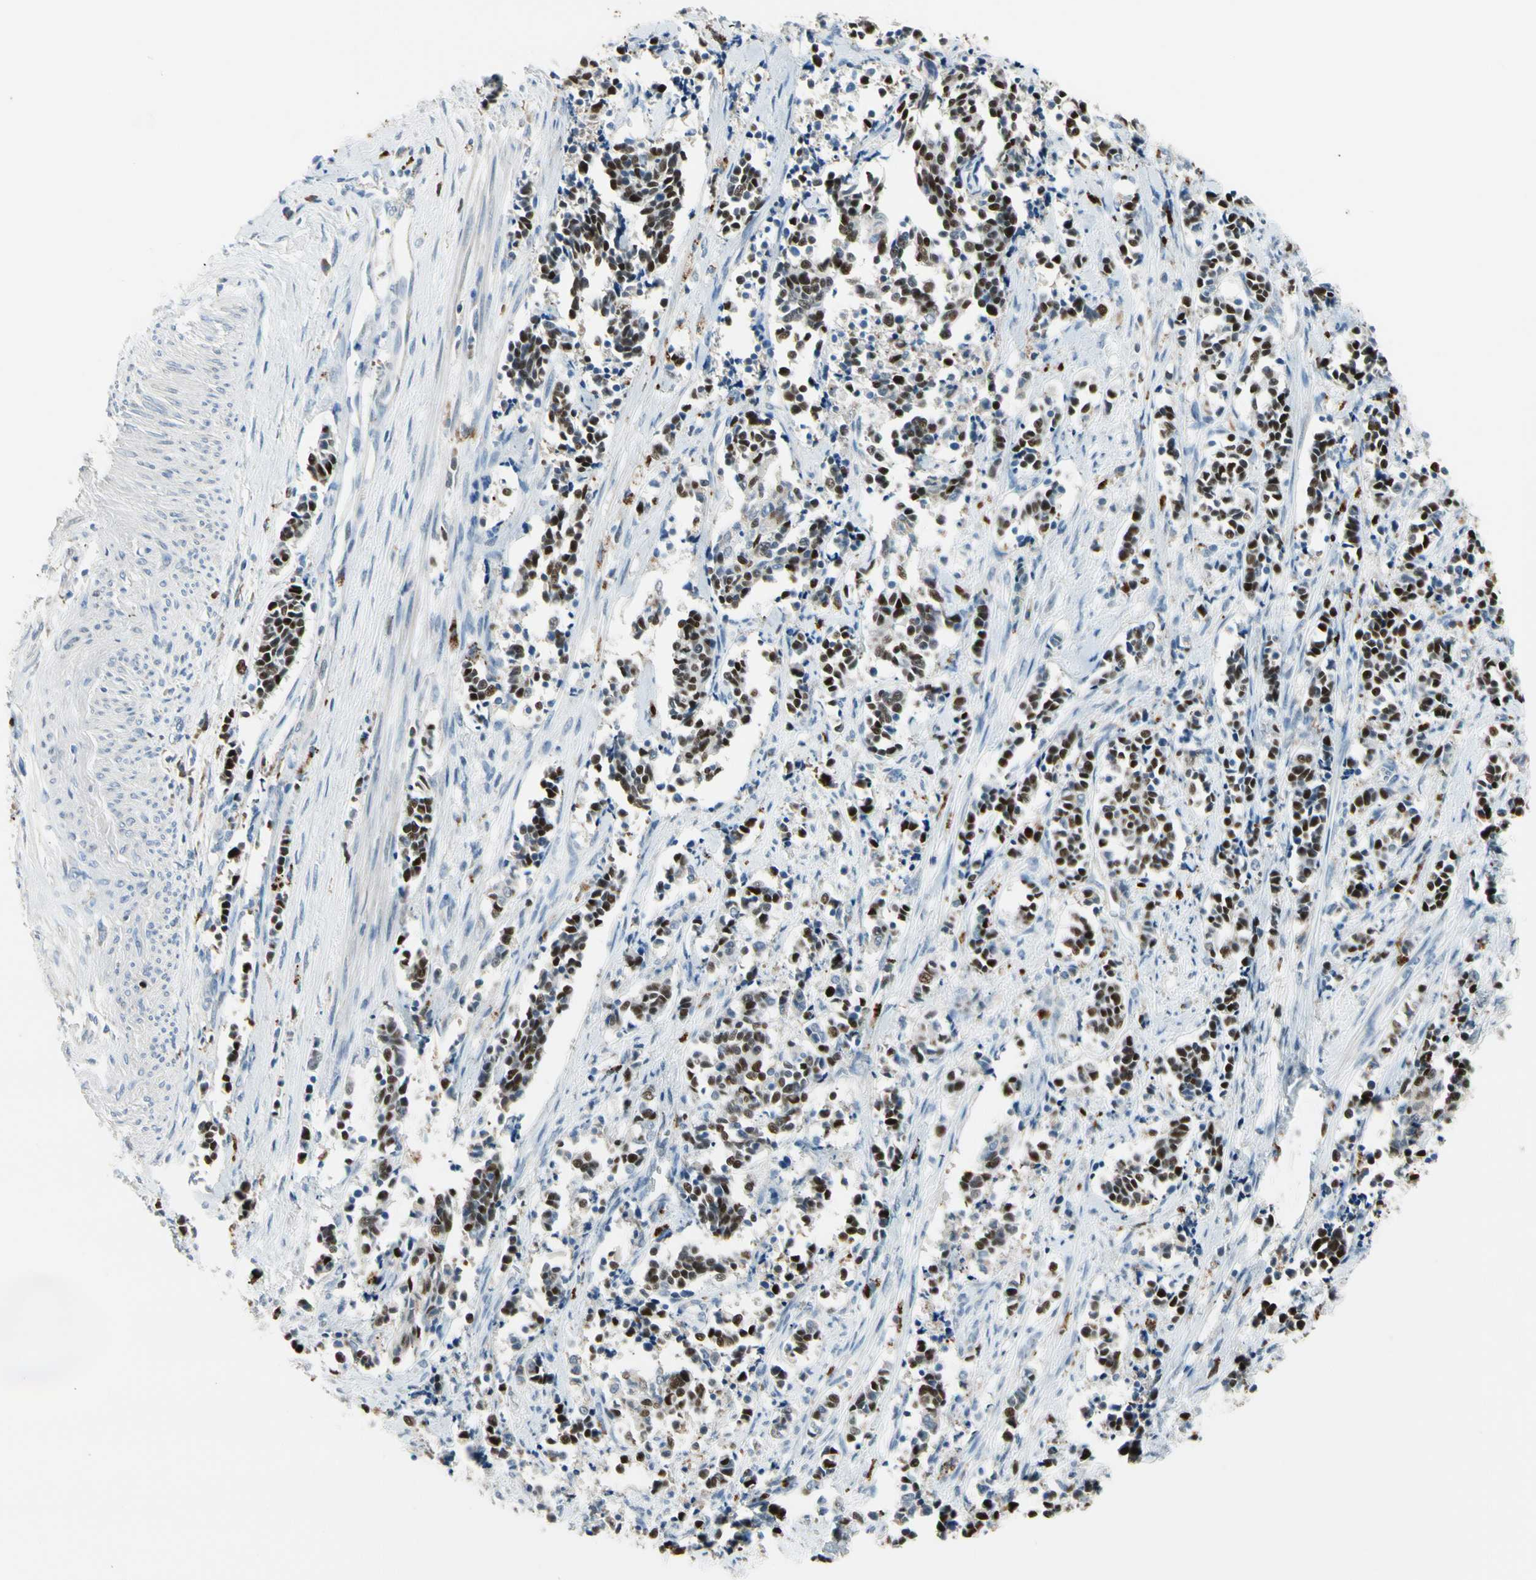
{"staining": {"intensity": "strong", "quantity": ">75%", "location": "nuclear"}, "tissue": "cervical cancer", "cell_type": "Tumor cells", "image_type": "cancer", "snomed": [{"axis": "morphology", "description": "Squamous cell carcinoma, NOS"}, {"axis": "topography", "description": "Cervix"}], "caption": "DAB immunohistochemical staining of cervical squamous cell carcinoma reveals strong nuclear protein staining in about >75% of tumor cells.", "gene": "ZKSCAN4", "patient": {"sex": "female", "age": 35}}